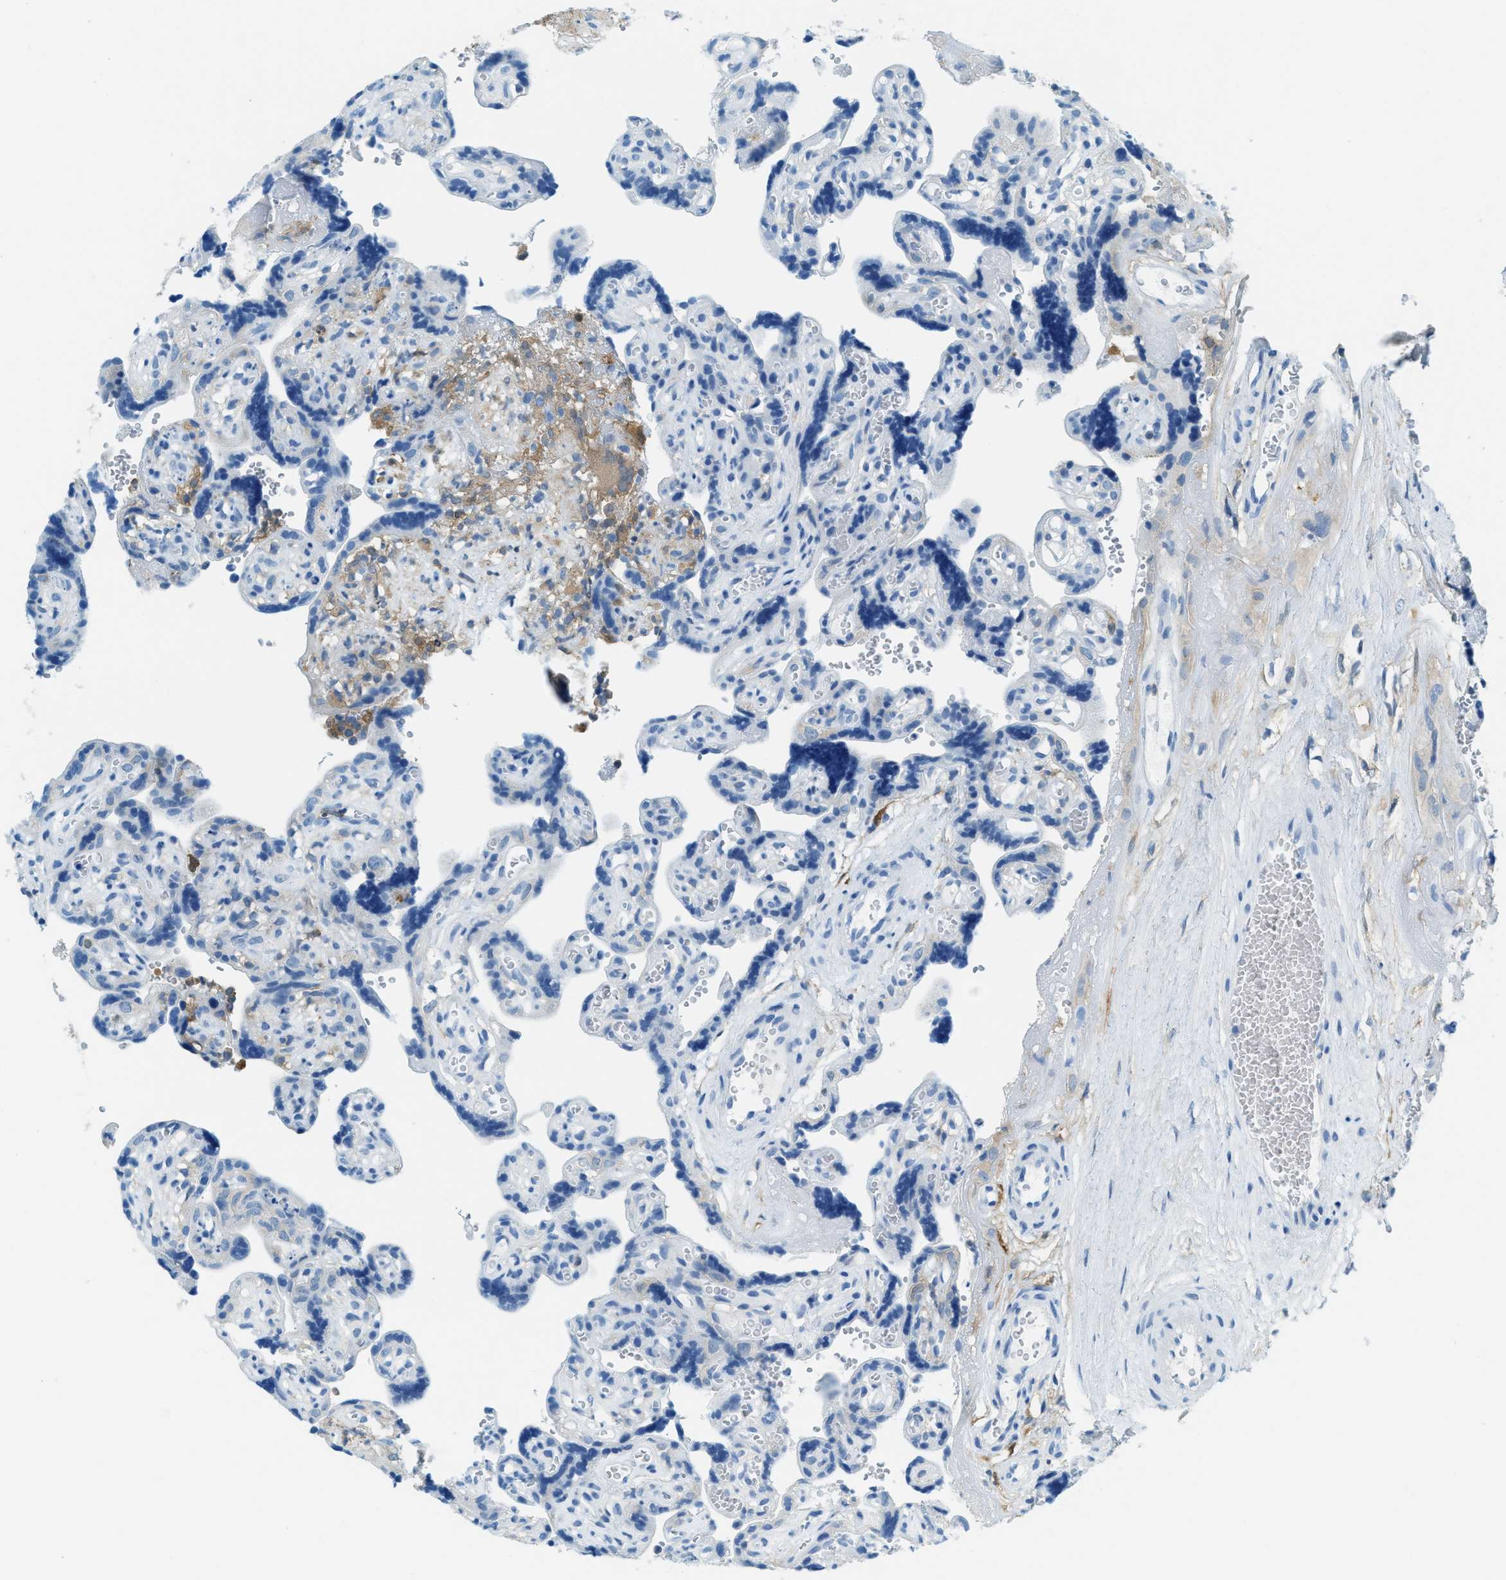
{"staining": {"intensity": "strong", "quantity": "<25%", "location": "cytoplasmic/membranous"}, "tissue": "placenta", "cell_type": "Decidual cells", "image_type": "normal", "snomed": [{"axis": "morphology", "description": "Normal tissue, NOS"}, {"axis": "topography", "description": "Placenta"}], "caption": "Protein expression analysis of normal human placenta reveals strong cytoplasmic/membranous staining in approximately <25% of decidual cells.", "gene": "MATCAP2", "patient": {"sex": "female", "age": 30}}